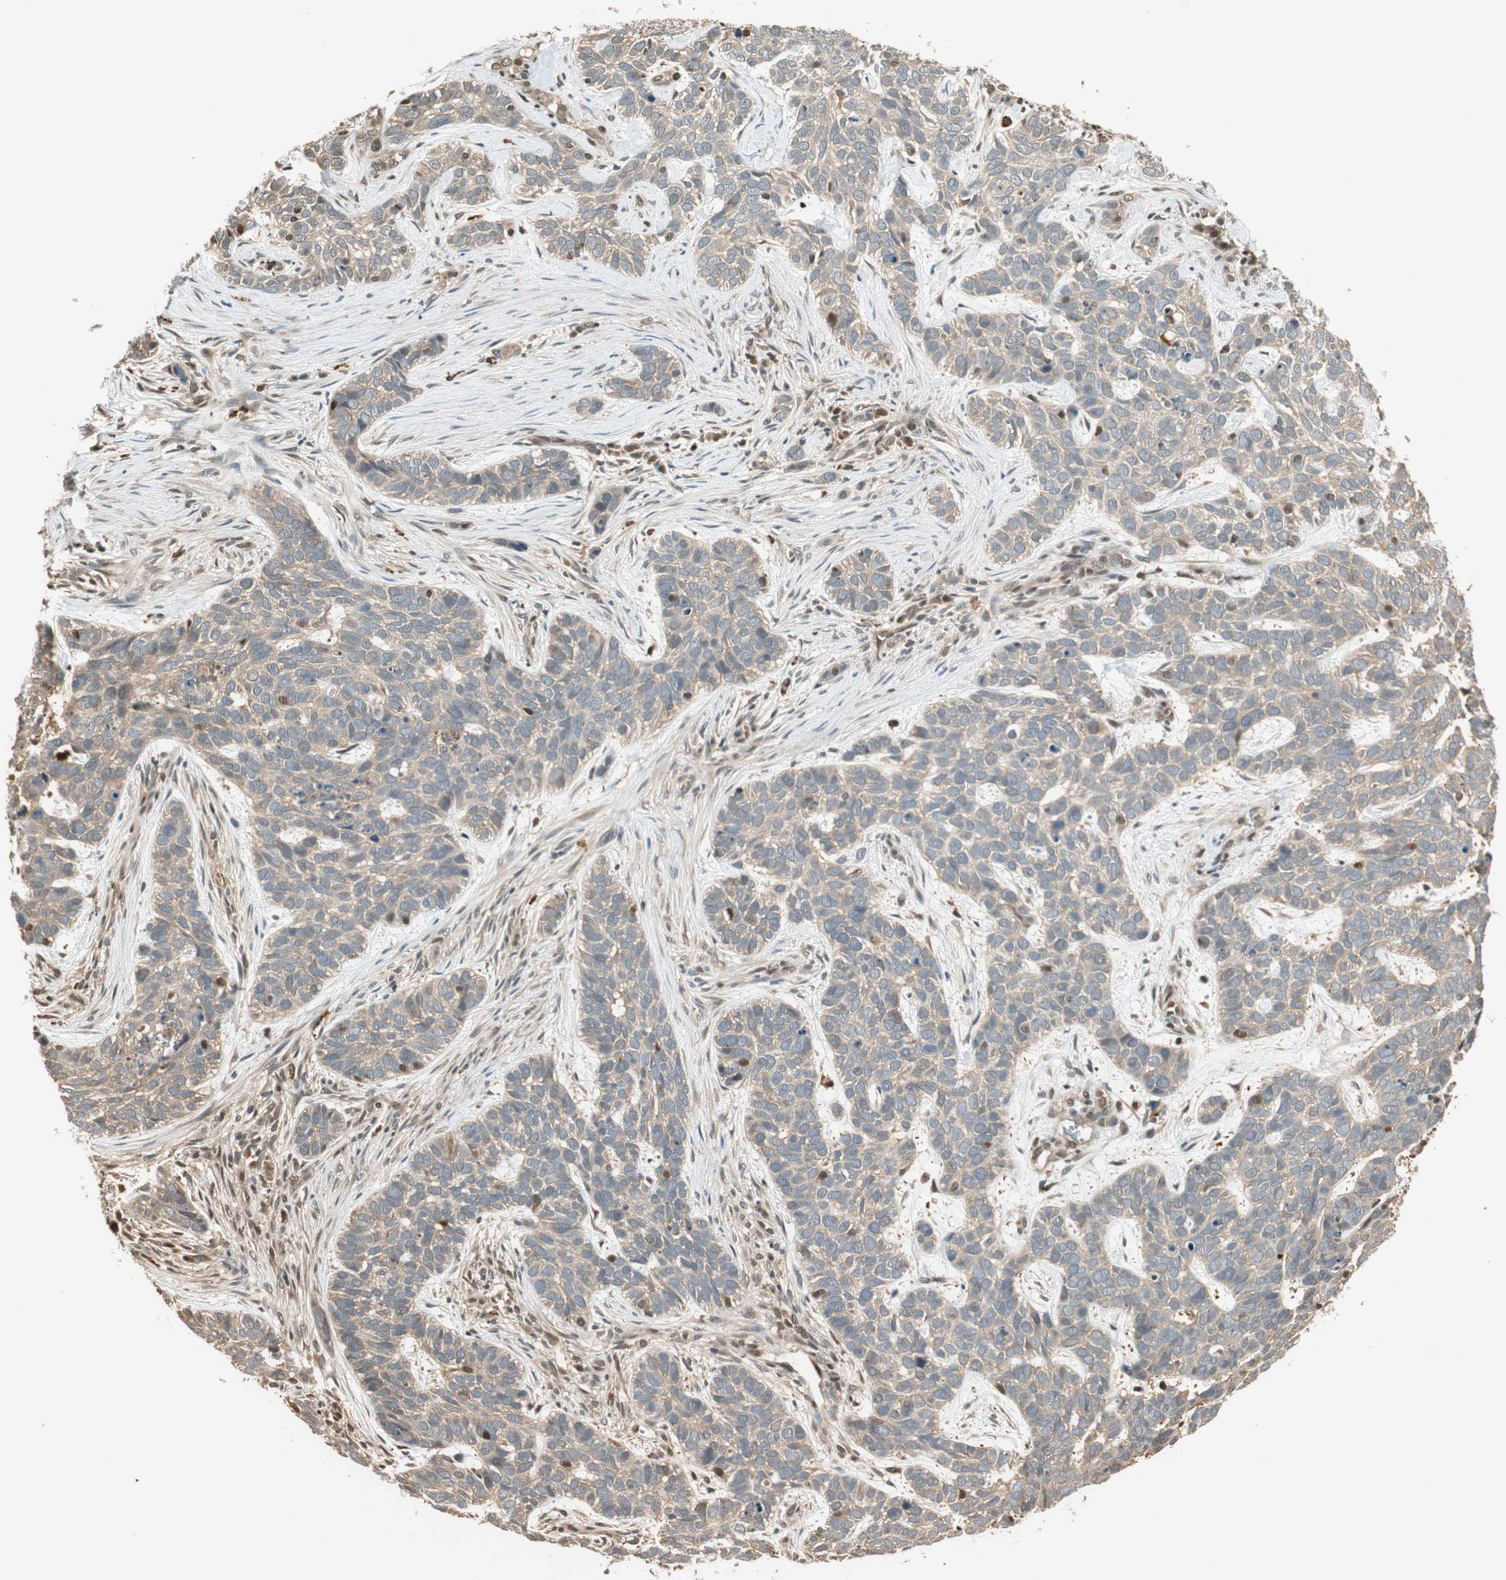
{"staining": {"intensity": "moderate", "quantity": ">75%", "location": "cytoplasmic/membranous"}, "tissue": "skin cancer", "cell_type": "Tumor cells", "image_type": "cancer", "snomed": [{"axis": "morphology", "description": "Basal cell carcinoma"}, {"axis": "topography", "description": "Skin"}], "caption": "High-power microscopy captured an immunohistochemistry (IHC) histopathology image of skin cancer (basal cell carcinoma), revealing moderate cytoplasmic/membranous expression in about >75% of tumor cells.", "gene": "ZNF443", "patient": {"sex": "male", "age": 87}}